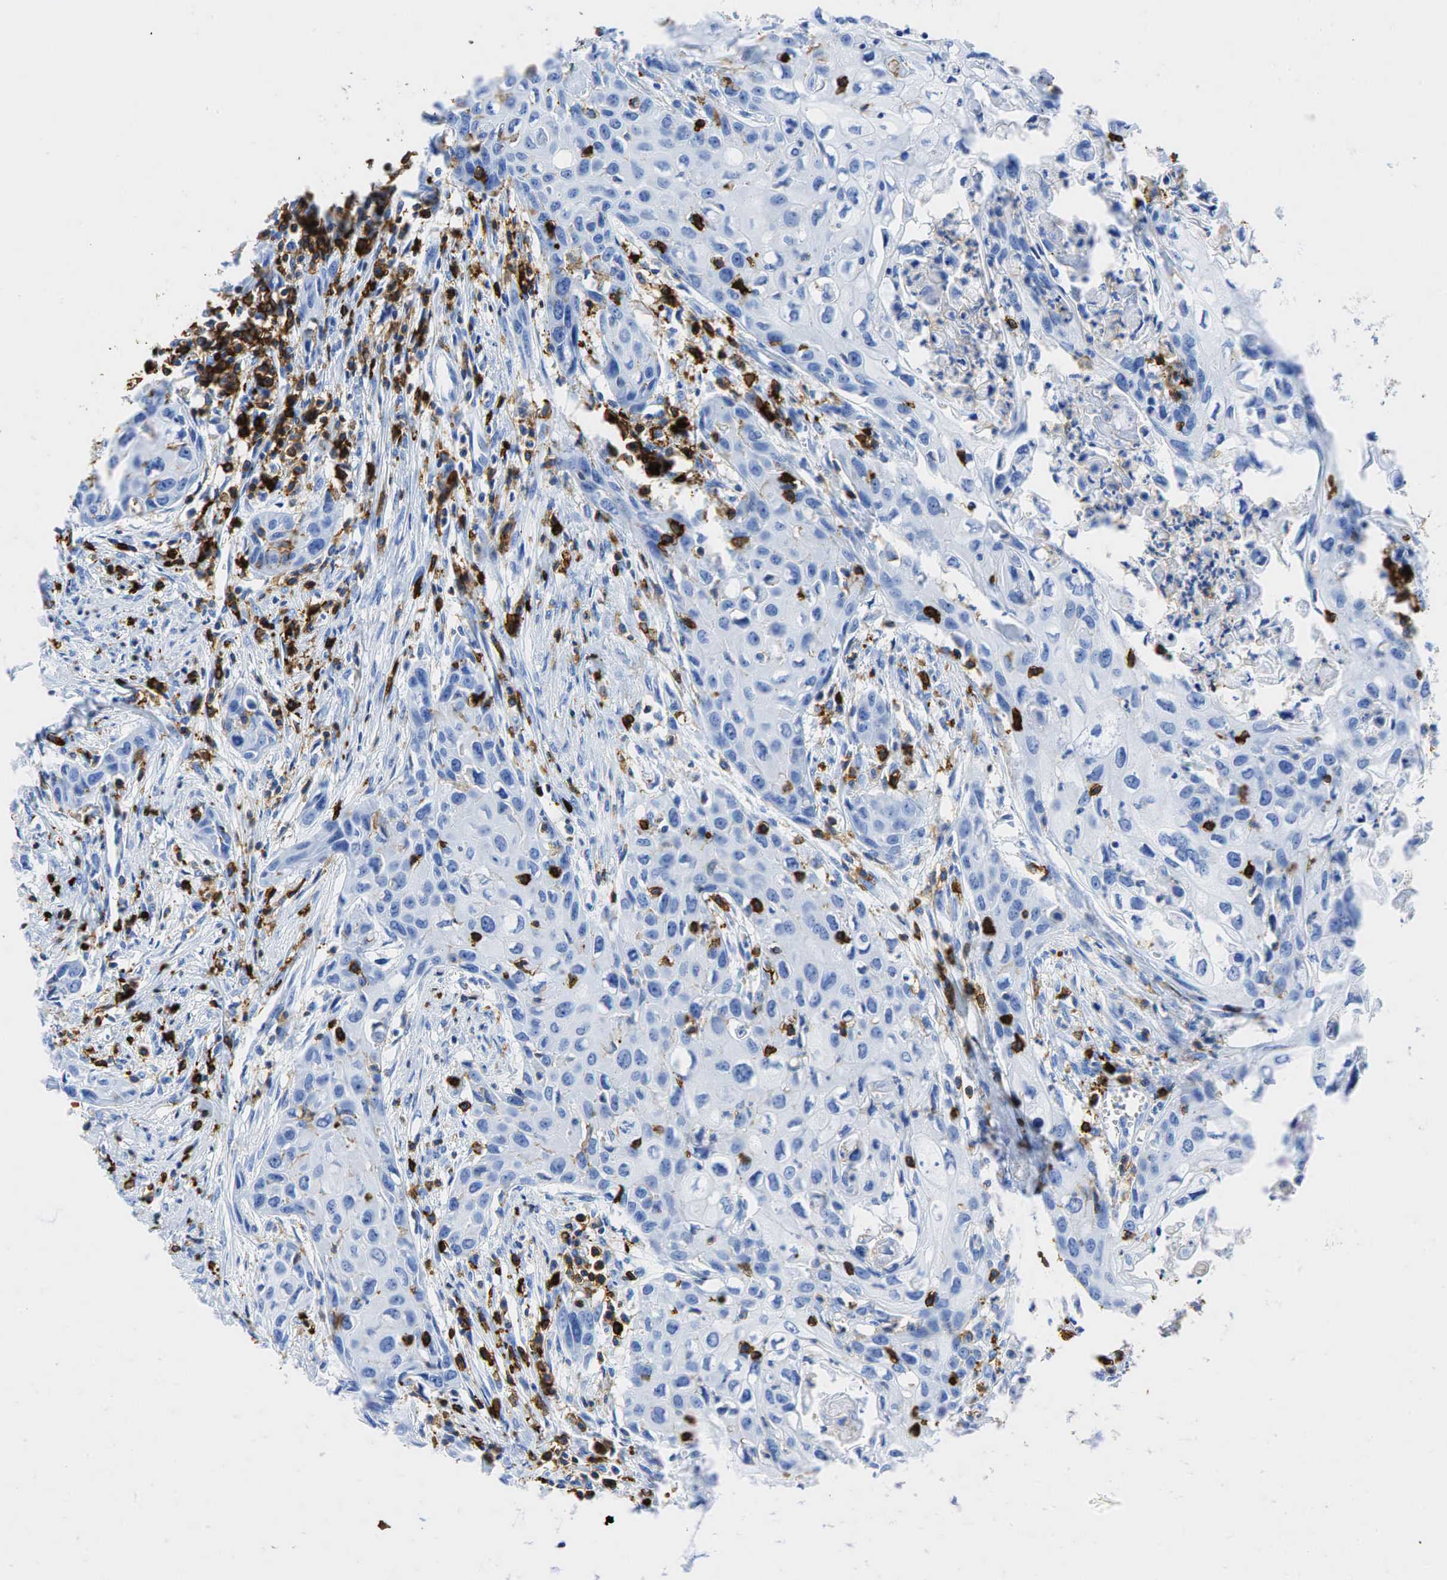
{"staining": {"intensity": "negative", "quantity": "none", "location": "none"}, "tissue": "urothelial cancer", "cell_type": "Tumor cells", "image_type": "cancer", "snomed": [{"axis": "morphology", "description": "Urothelial carcinoma, High grade"}, {"axis": "topography", "description": "Urinary bladder"}], "caption": "Tumor cells are negative for protein expression in human urothelial cancer.", "gene": "PTPRC", "patient": {"sex": "male", "age": 54}}